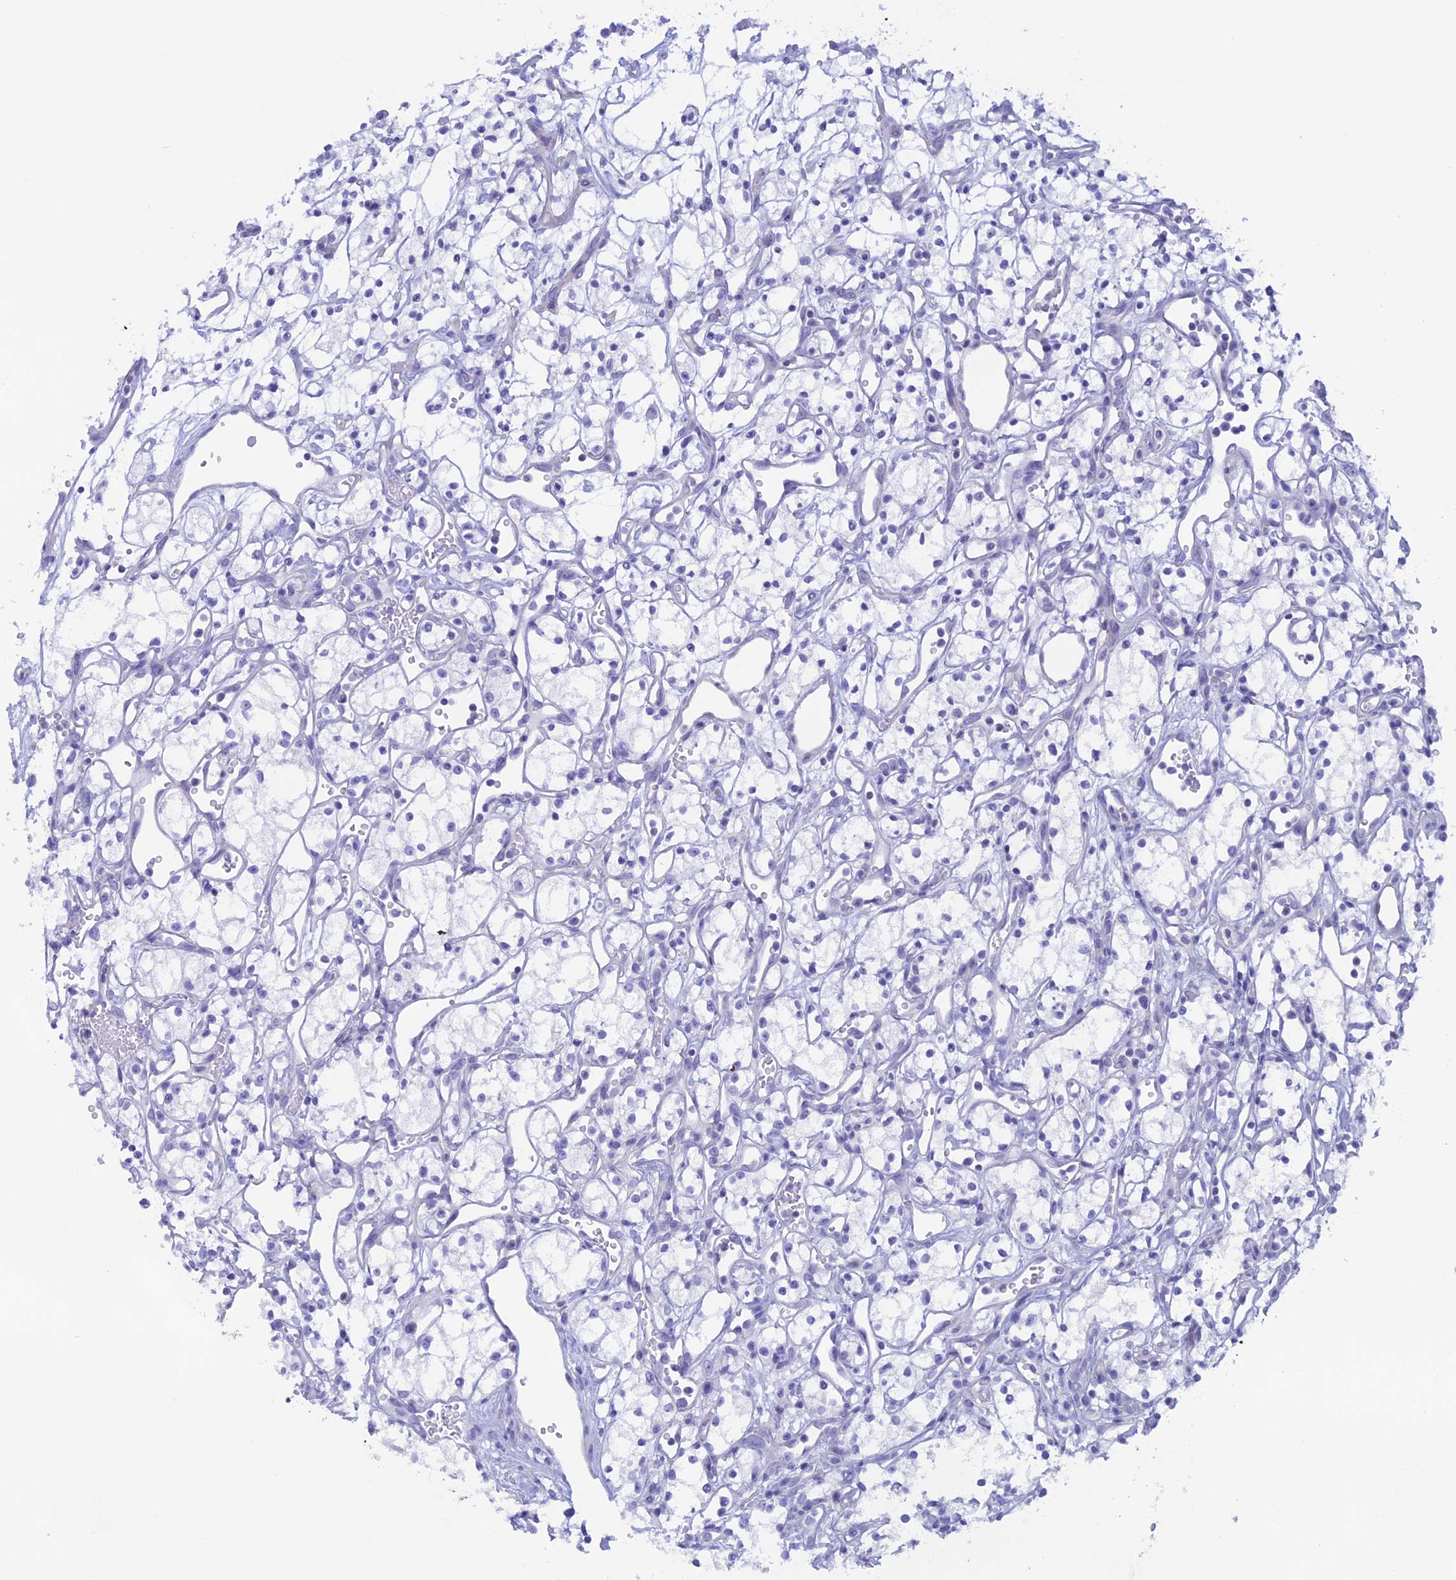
{"staining": {"intensity": "negative", "quantity": "none", "location": "none"}, "tissue": "renal cancer", "cell_type": "Tumor cells", "image_type": "cancer", "snomed": [{"axis": "morphology", "description": "Adenocarcinoma, NOS"}, {"axis": "topography", "description": "Kidney"}], "caption": "Tumor cells show no significant protein expression in renal cancer (adenocarcinoma).", "gene": "RP1", "patient": {"sex": "male", "age": 59}}